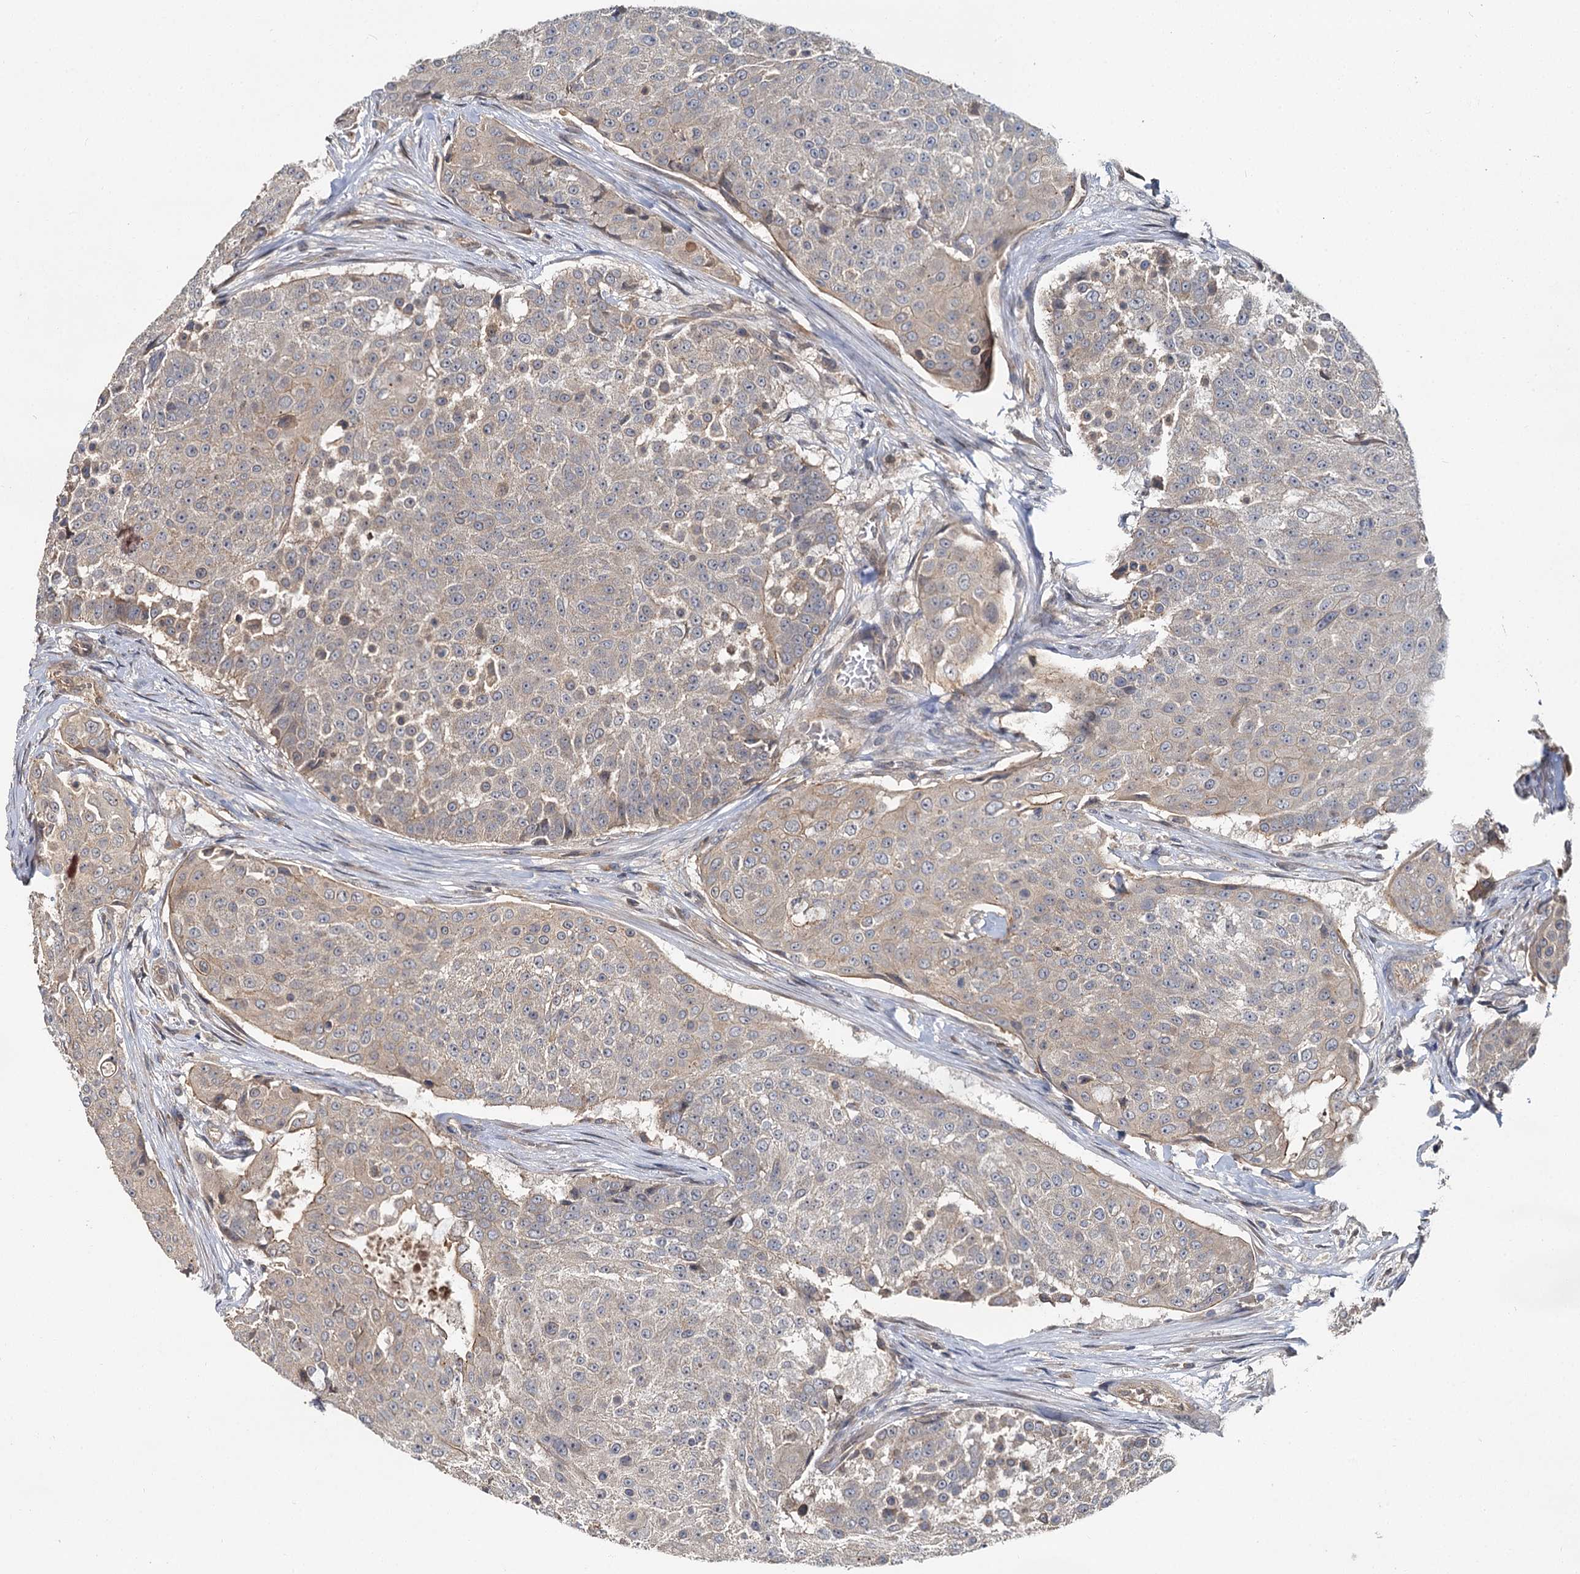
{"staining": {"intensity": "weak", "quantity": "<25%", "location": "cytoplasmic/membranous"}, "tissue": "urothelial cancer", "cell_type": "Tumor cells", "image_type": "cancer", "snomed": [{"axis": "morphology", "description": "Urothelial carcinoma, High grade"}, {"axis": "topography", "description": "Urinary bladder"}], "caption": "Immunohistochemistry micrograph of neoplastic tissue: urothelial cancer stained with DAB (3,3'-diaminobenzidine) displays no significant protein staining in tumor cells.", "gene": "ZNF324", "patient": {"sex": "female", "age": 63}}